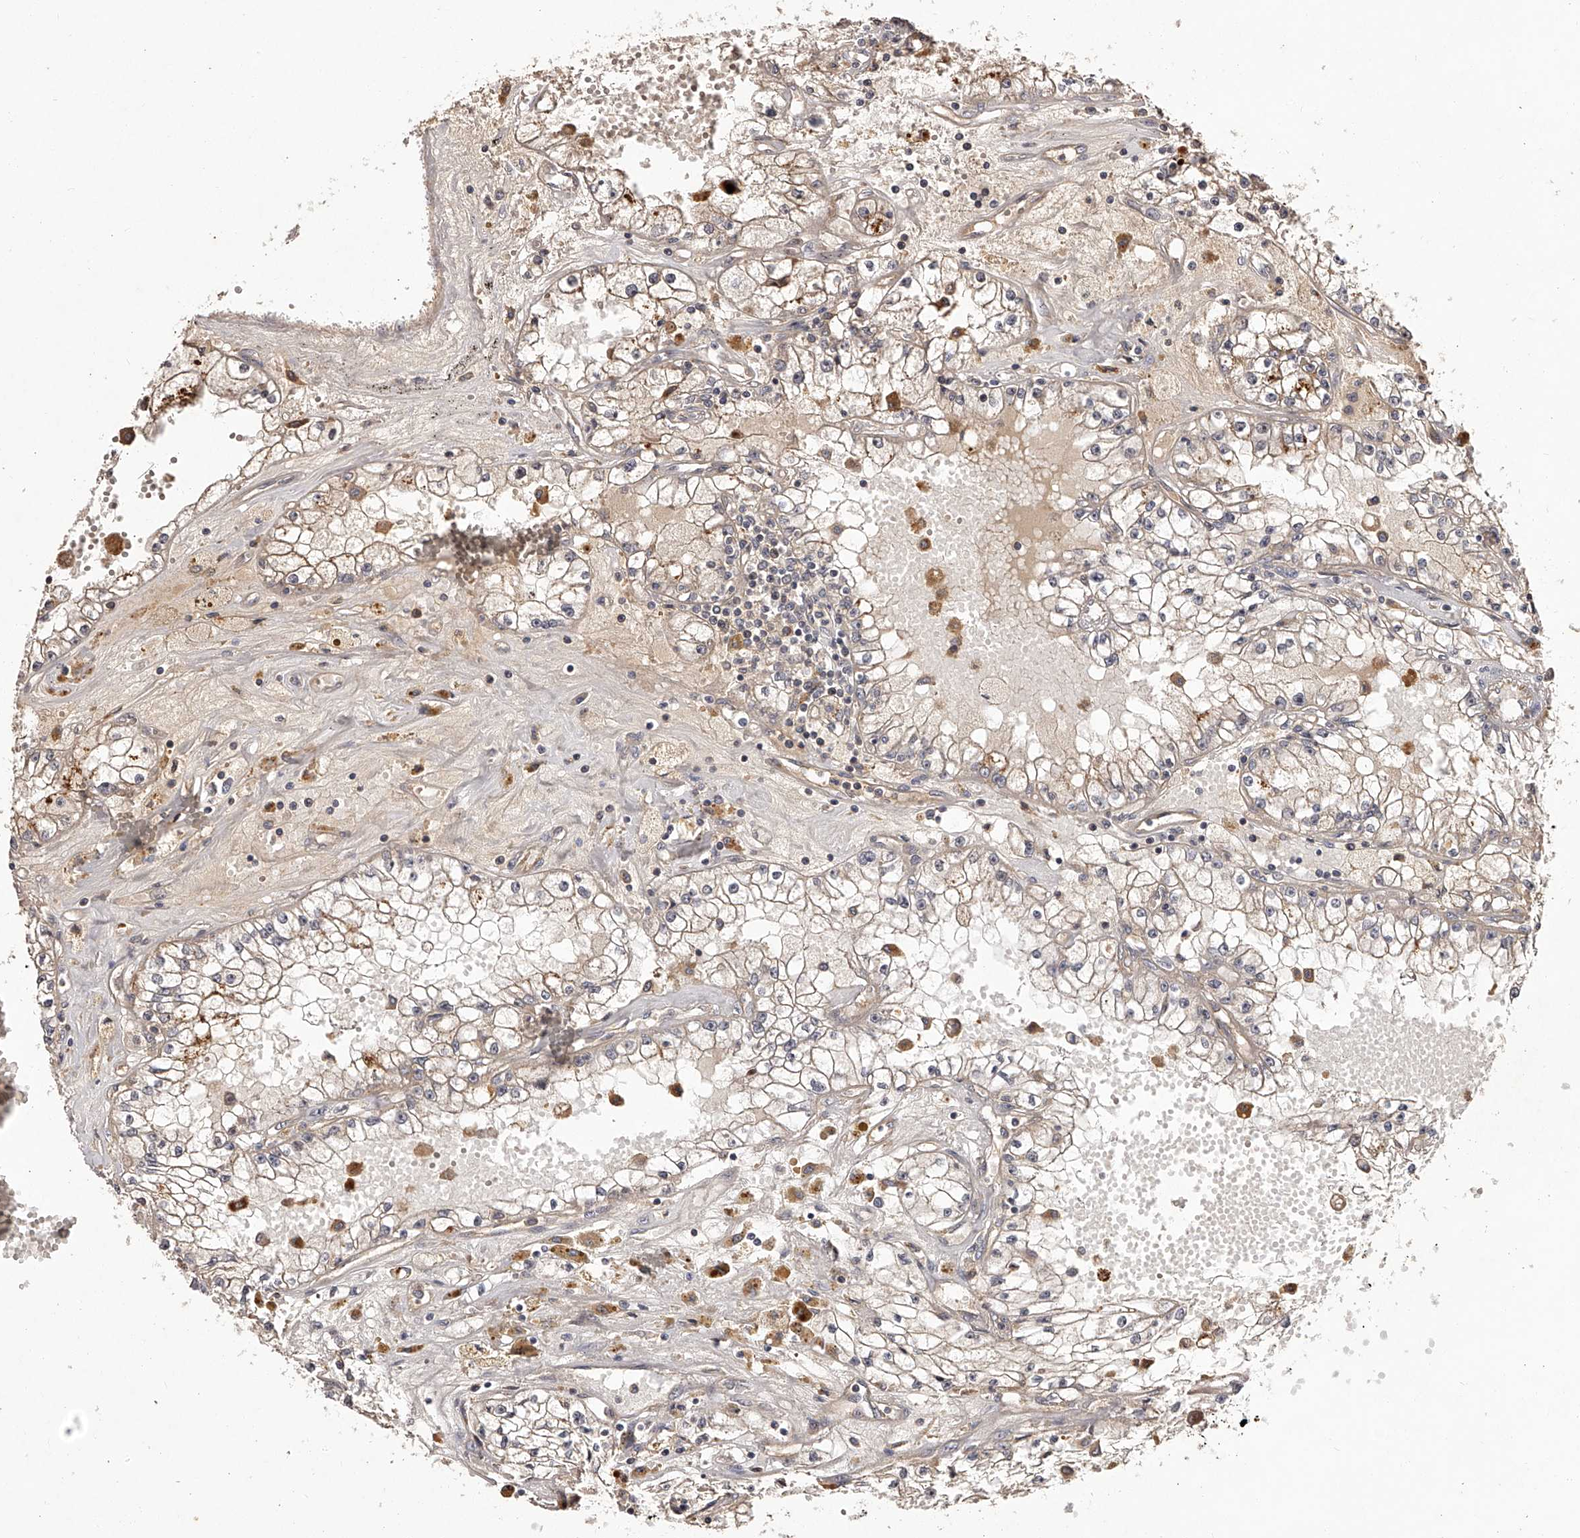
{"staining": {"intensity": "weak", "quantity": "25%-75%", "location": "cytoplasmic/membranous"}, "tissue": "renal cancer", "cell_type": "Tumor cells", "image_type": "cancer", "snomed": [{"axis": "morphology", "description": "Adenocarcinoma, NOS"}, {"axis": "topography", "description": "Kidney"}], "caption": "A histopathology image of human adenocarcinoma (renal) stained for a protein demonstrates weak cytoplasmic/membranous brown staining in tumor cells.", "gene": "CRYZL1", "patient": {"sex": "male", "age": 56}}